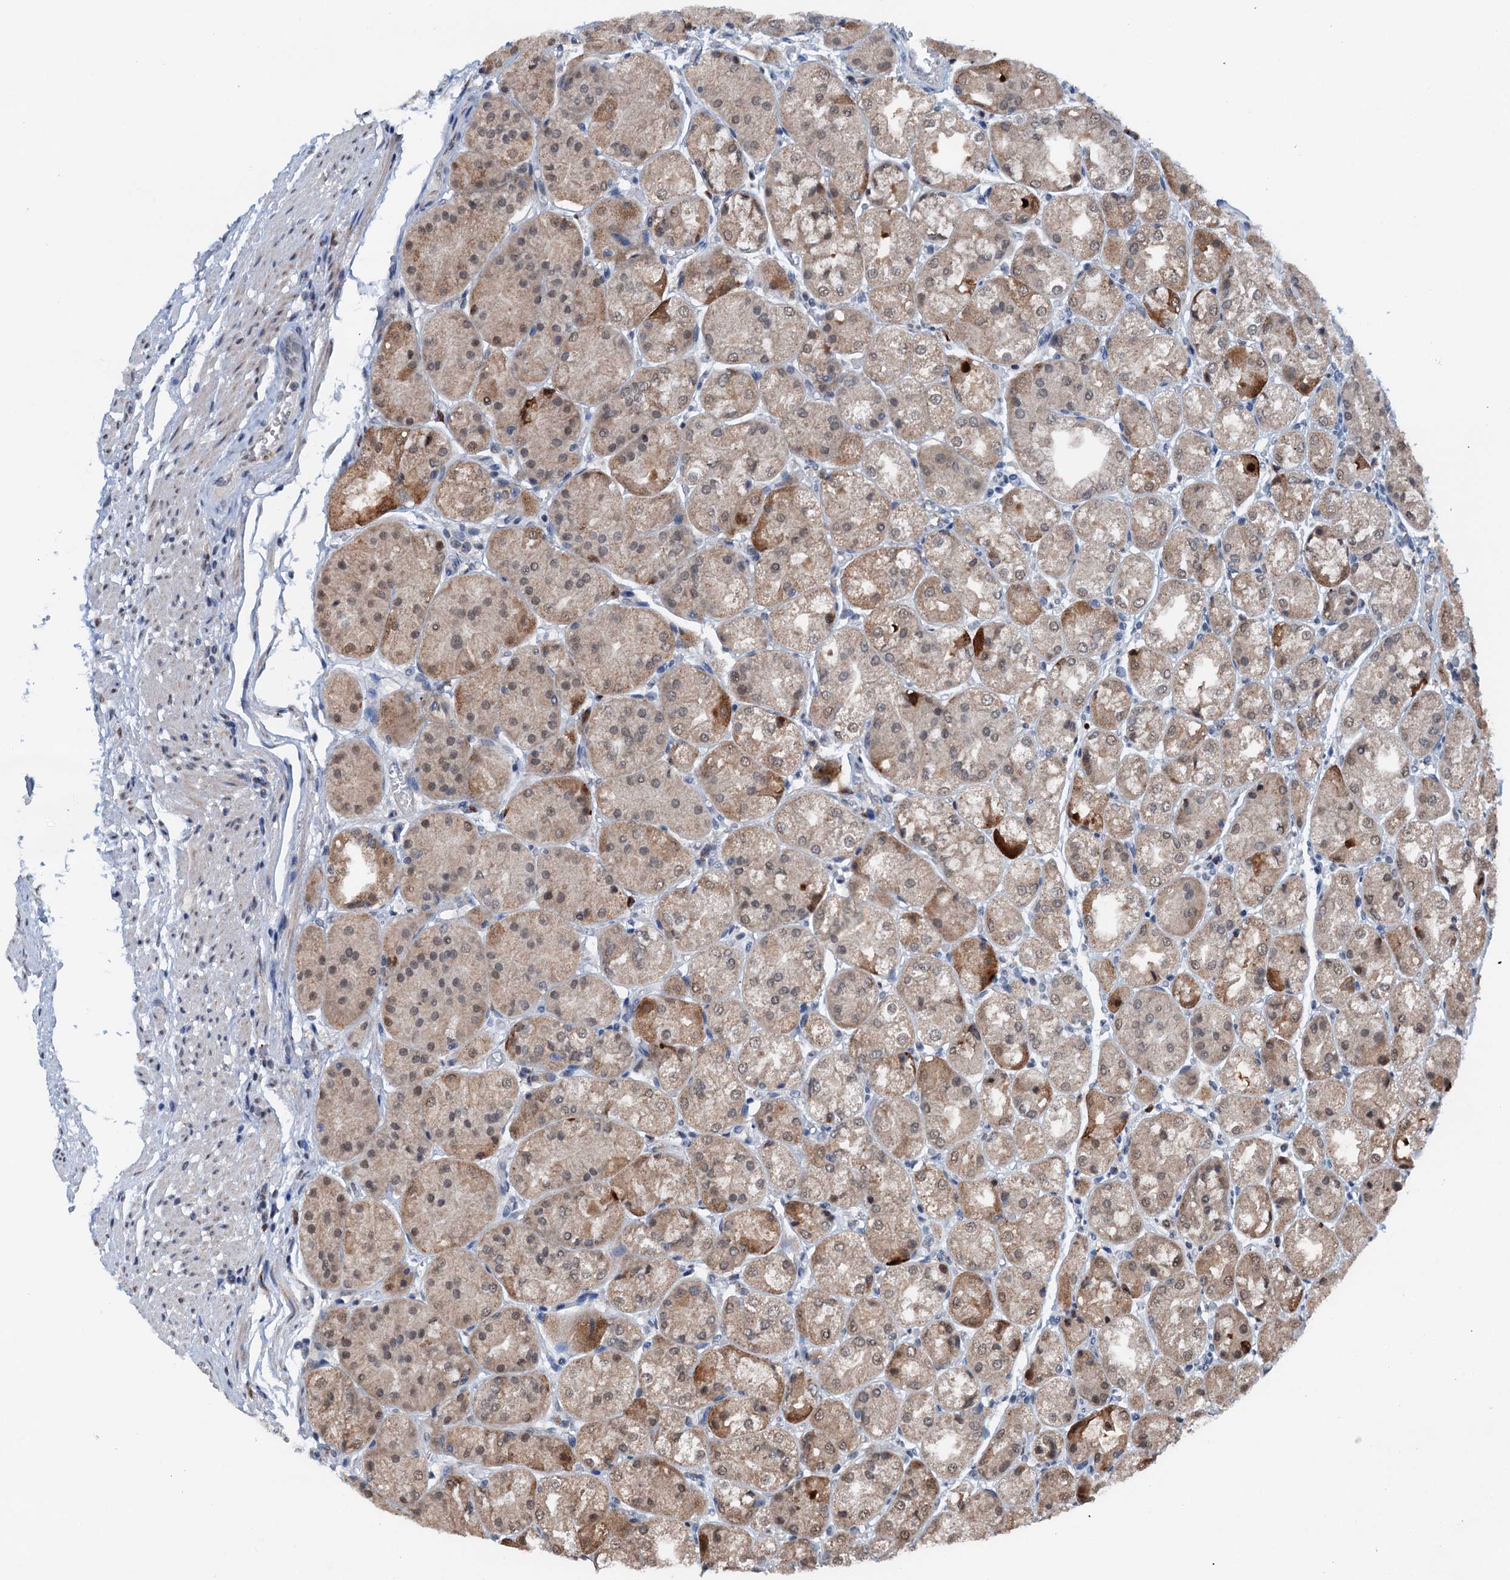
{"staining": {"intensity": "moderate", "quantity": ">75%", "location": "cytoplasmic/membranous"}, "tissue": "stomach", "cell_type": "Glandular cells", "image_type": "normal", "snomed": [{"axis": "morphology", "description": "Normal tissue, NOS"}, {"axis": "topography", "description": "Stomach, upper"}], "caption": "Moderate cytoplasmic/membranous positivity for a protein is appreciated in approximately >75% of glandular cells of normal stomach using immunohistochemistry.", "gene": "SHLD1", "patient": {"sex": "male", "age": 72}}